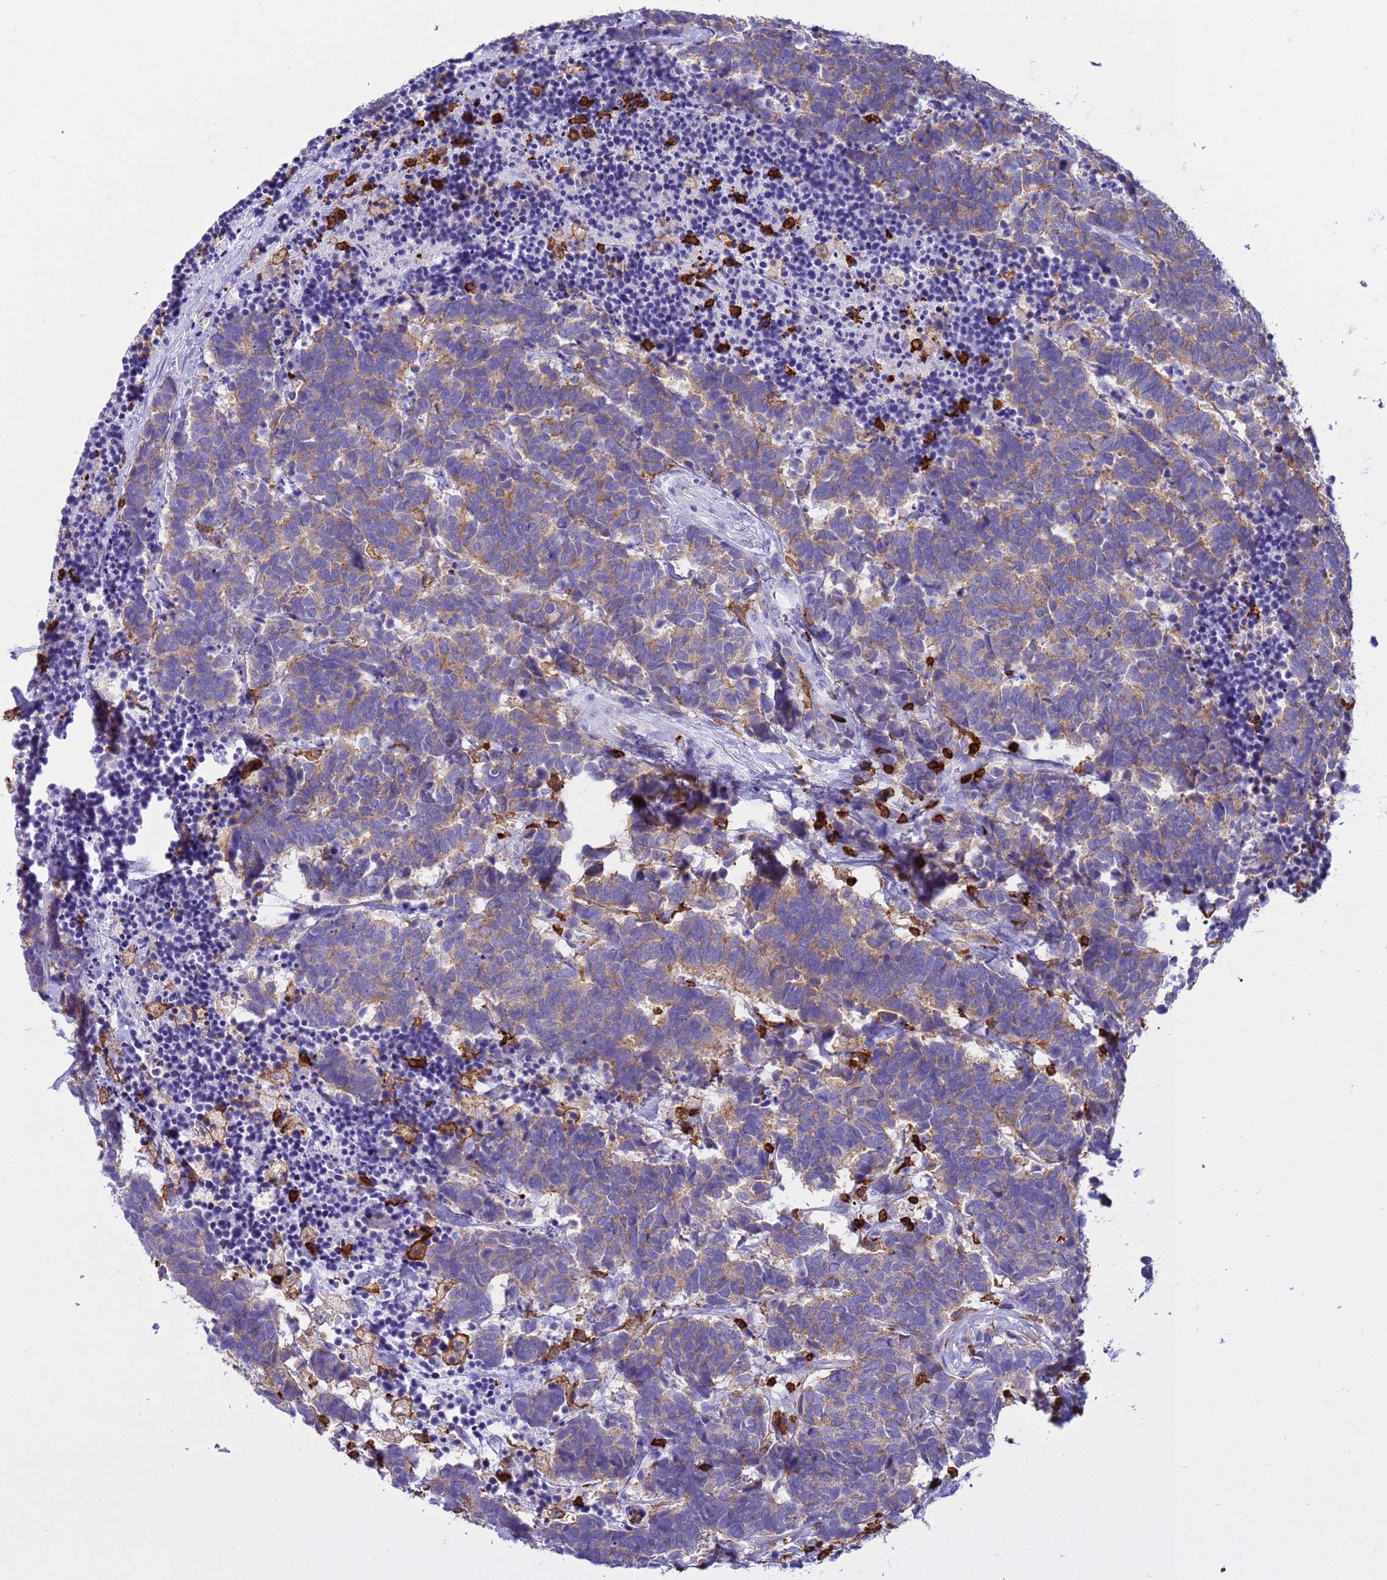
{"staining": {"intensity": "weak", "quantity": "25%-75%", "location": "cytoplasmic/membranous"}, "tissue": "carcinoid", "cell_type": "Tumor cells", "image_type": "cancer", "snomed": [{"axis": "morphology", "description": "Carcinoma, NOS"}, {"axis": "morphology", "description": "Carcinoid, malignant, NOS"}, {"axis": "topography", "description": "Urinary bladder"}], "caption": "Tumor cells display low levels of weak cytoplasmic/membranous staining in approximately 25%-75% of cells in malignant carcinoid.", "gene": "IRF5", "patient": {"sex": "male", "age": 57}}